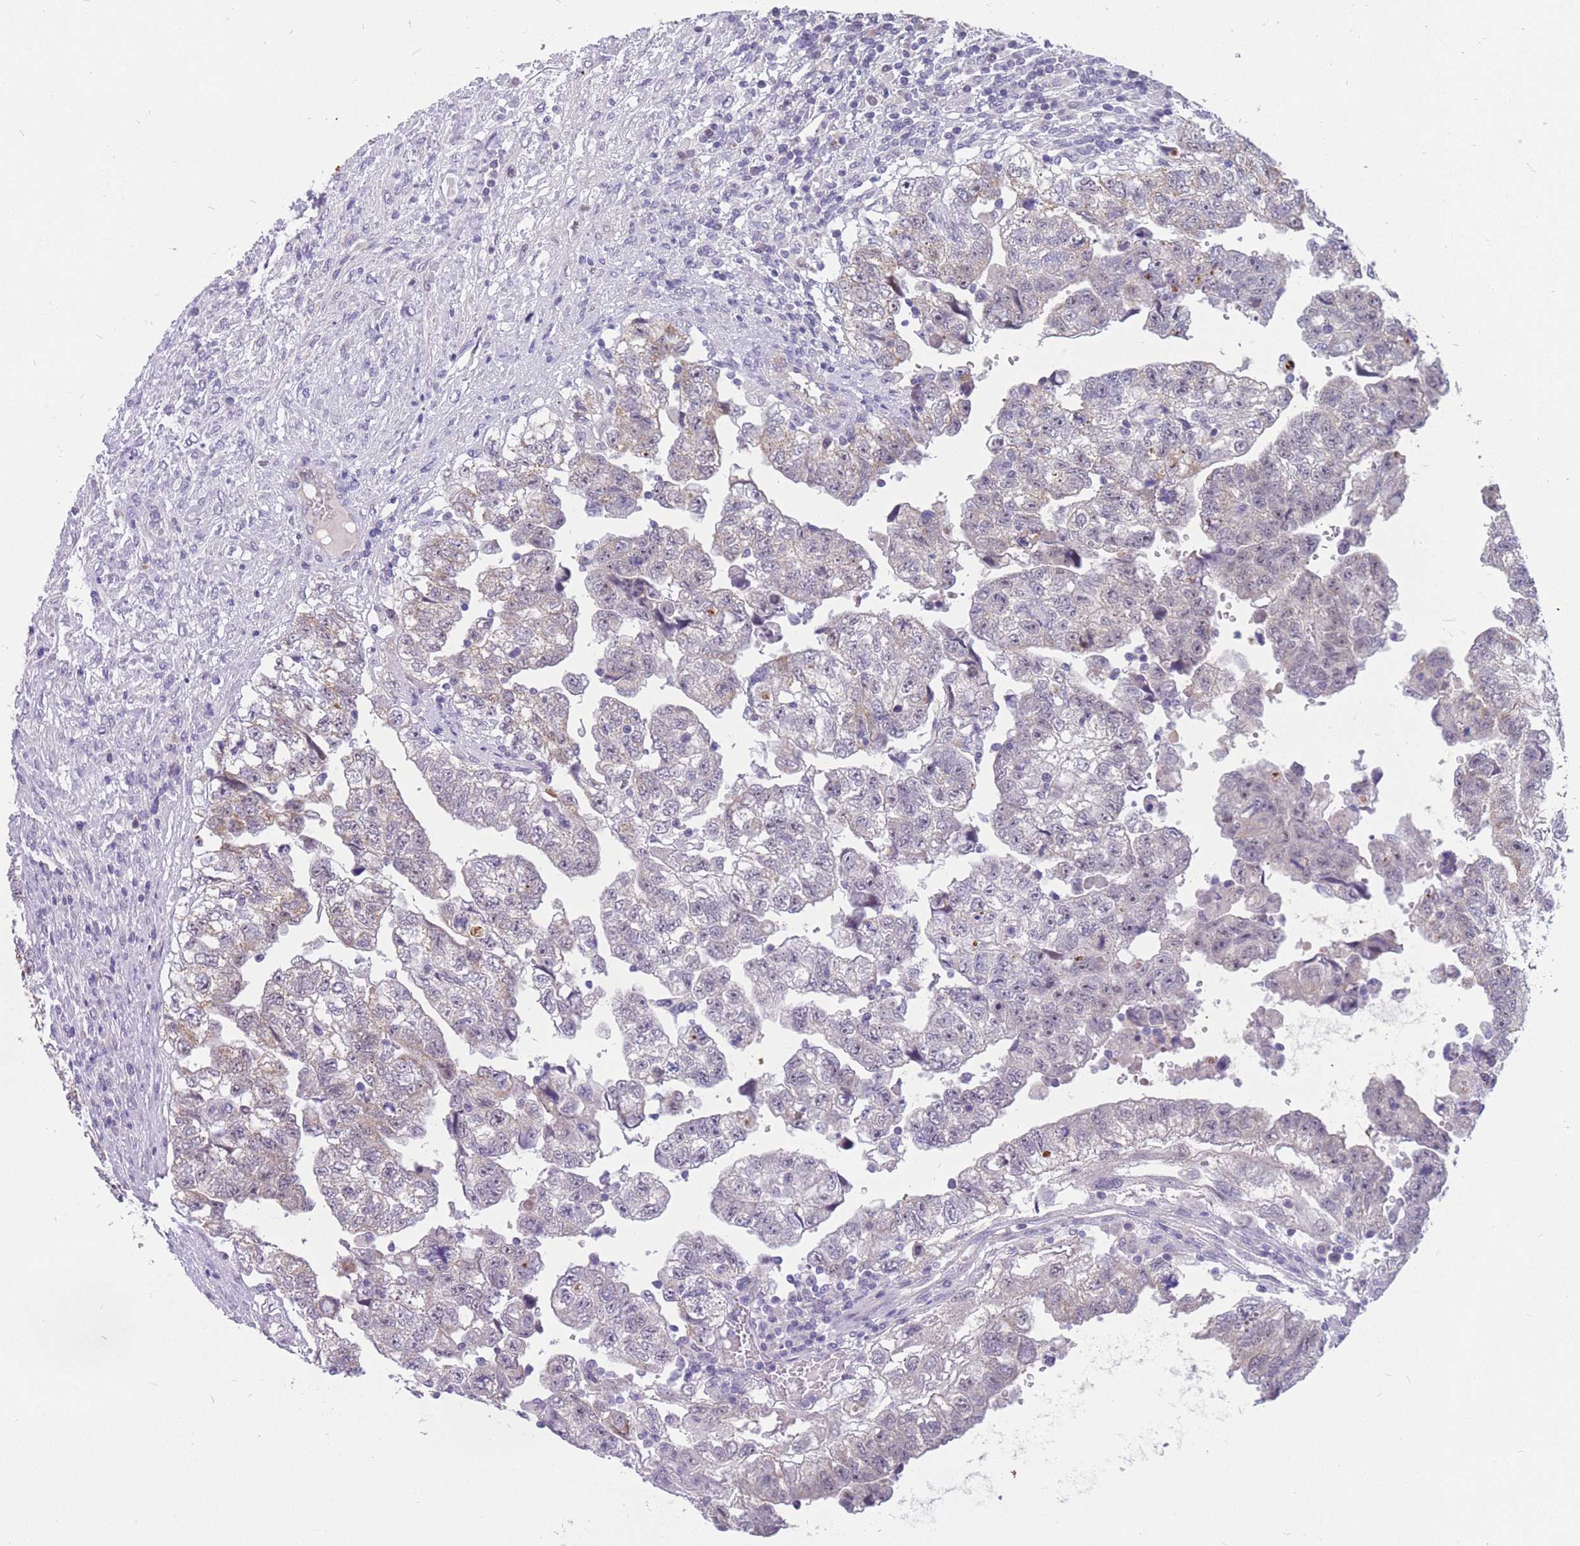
{"staining": {"intensity": "negative", "quantity": "none", "location": "none"}, "tissue": "testis cancer", "cell_type": "Tumor cells", "image_type": "cancer", "snomed": [{"axis": "morphology", "description": "Carcinoma, Embryonal, NOS"}, {"axis": "topography", "description": "Testis"}], "caption": "Immunohistochemistry (IHC) histopathology image of neoplastic tissue: human embryonal carcinoma (testis) stained with DAB displays no significant protein staining in tumor cells. Brightfield microscopy of immunohistochemistry stained with DAB (brown) and hematoxylin (blue), captured at high magnification.", "gene": "DDX49", "patient": {"sex": "male", "age": 36}}